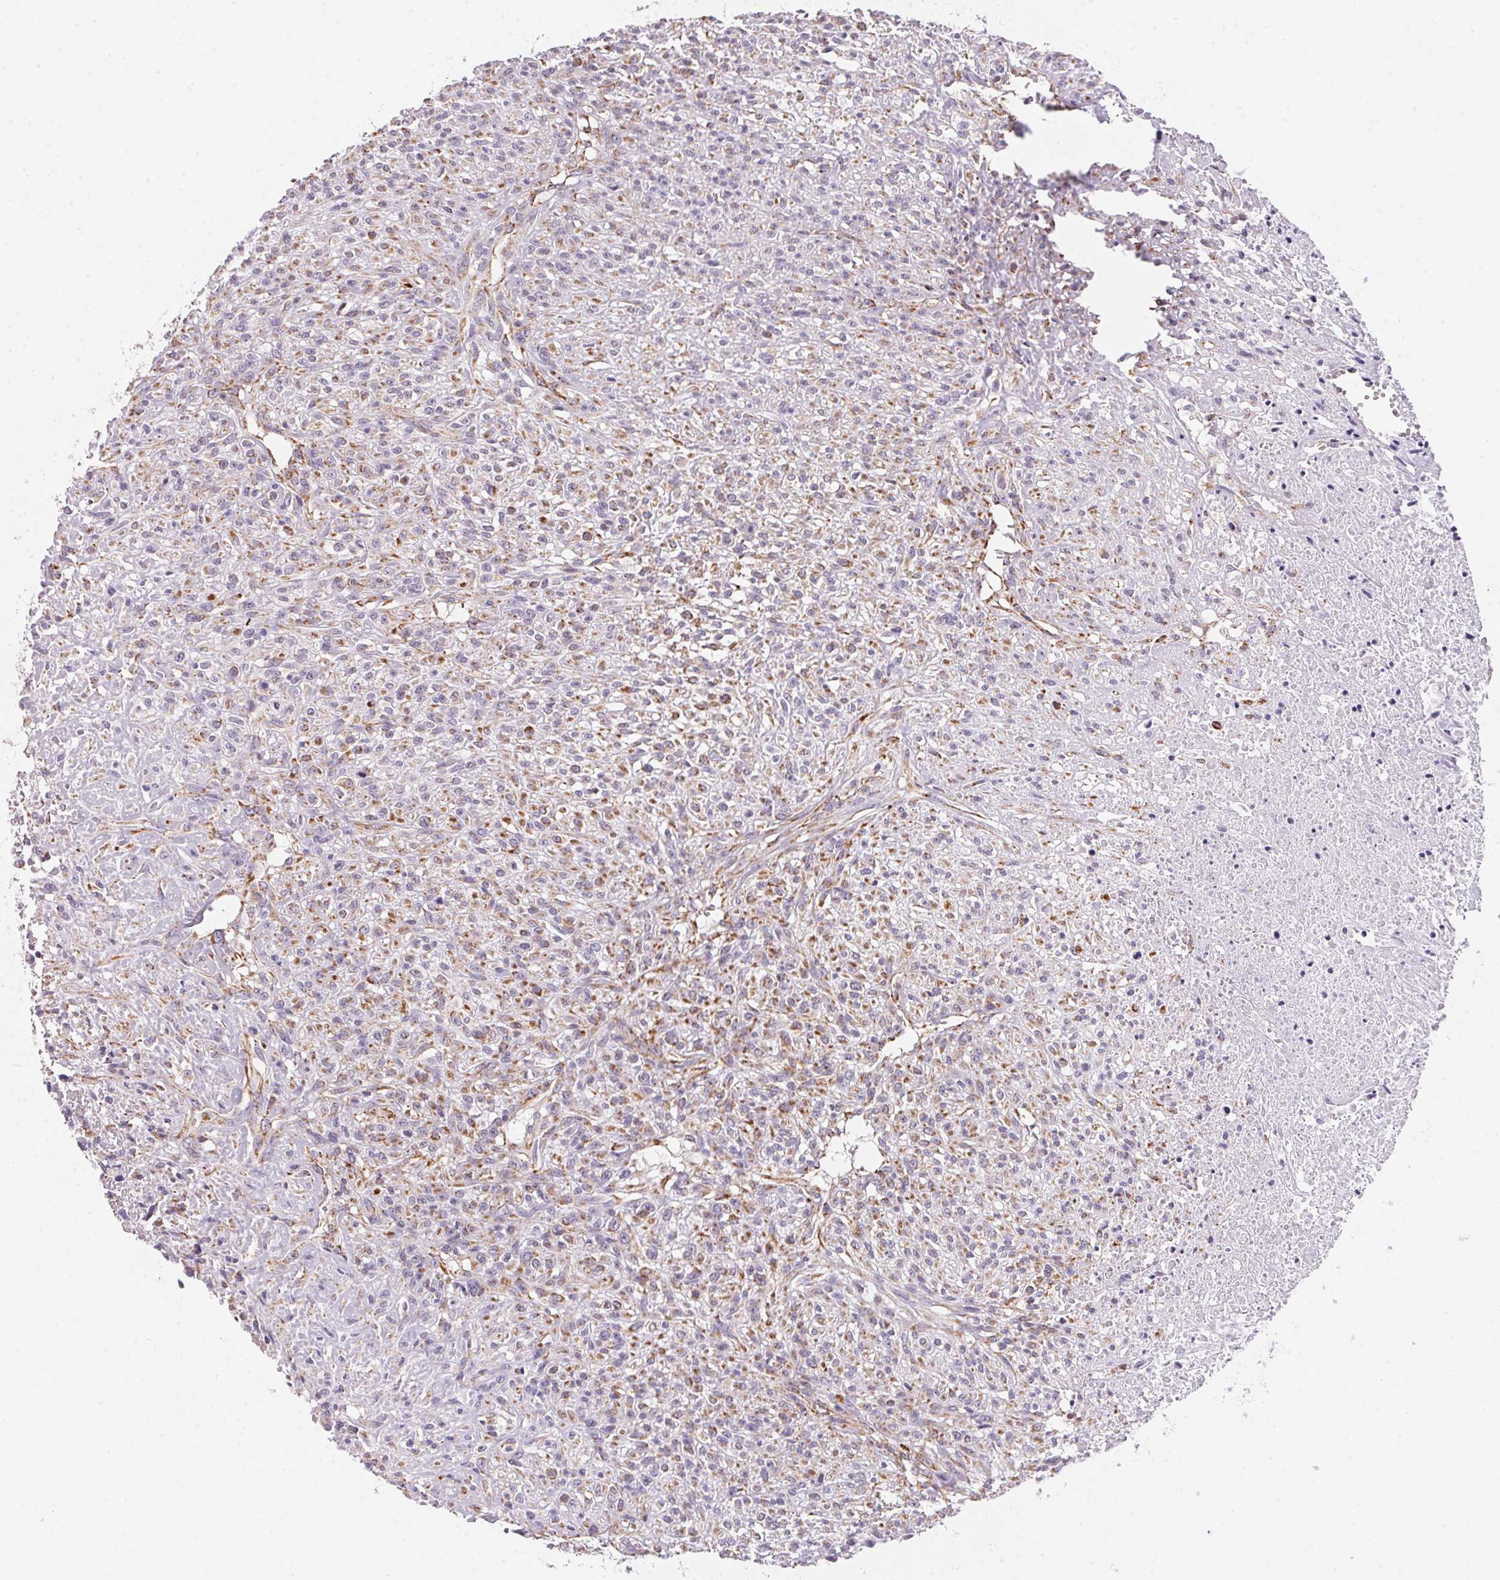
{"staining": {"intensity": "moderate", "quantity": "25%-75%", "location": "cytoplasmic/membranous"}, "tissue": "renal cancer", "cell_type": "Tumor cells", "image_type": "cancer", "snomed": [{"axis": "morphology", "description": "Adenocarcinoma, NOS"}, {"axis": "topography", "description": "Kidney"}], "caption": "A brown stain labels moderate cytoplasmic/membranous staining of a protein in adenocarcinoma (renal) tumor cells. (brown staining indicates protein expression, while blue staining denotes nuclei).", "gene": "GIPC2", "patient": {"sex": "male", "age": 58}}